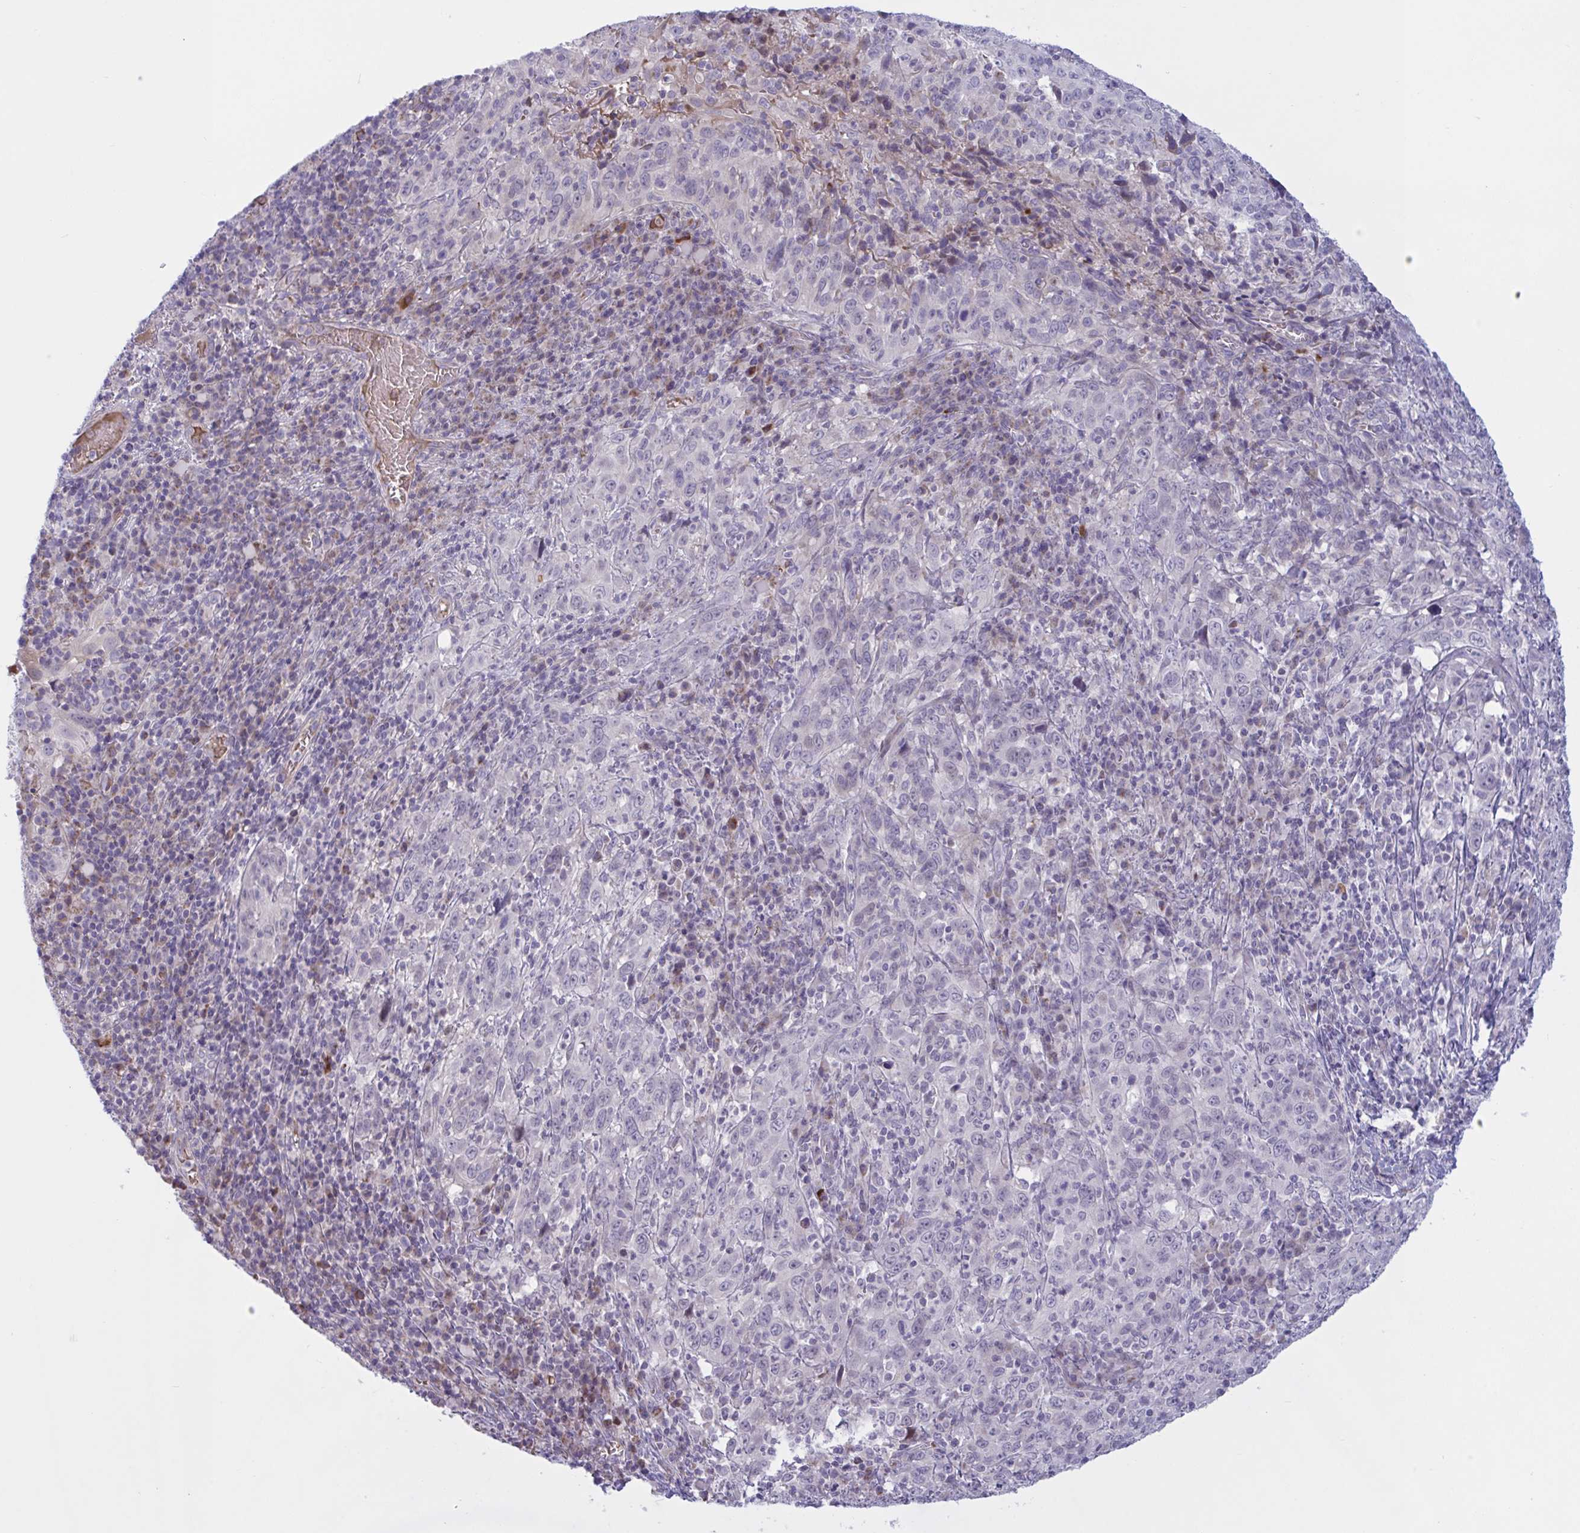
{"staining": {"intensity": "negative", "quantity": "none", "location": "none"}, "tissue": "cervical cancer", "cell_type": "Tumor cells", "image_type": "cancer", "snomed": [{"axis": "morphology", "description": "Squamous cell carcinoma, NOS"}, {"axis": "topography", "description": "Cervix"}], "caption": "This is an immunohistochemistry (IHC) image of human cervical squamous cell carcinoma. There is no expression in tumor cells.", "gene": "VWC2", "patient": {"sex": "female", "age": 46}}